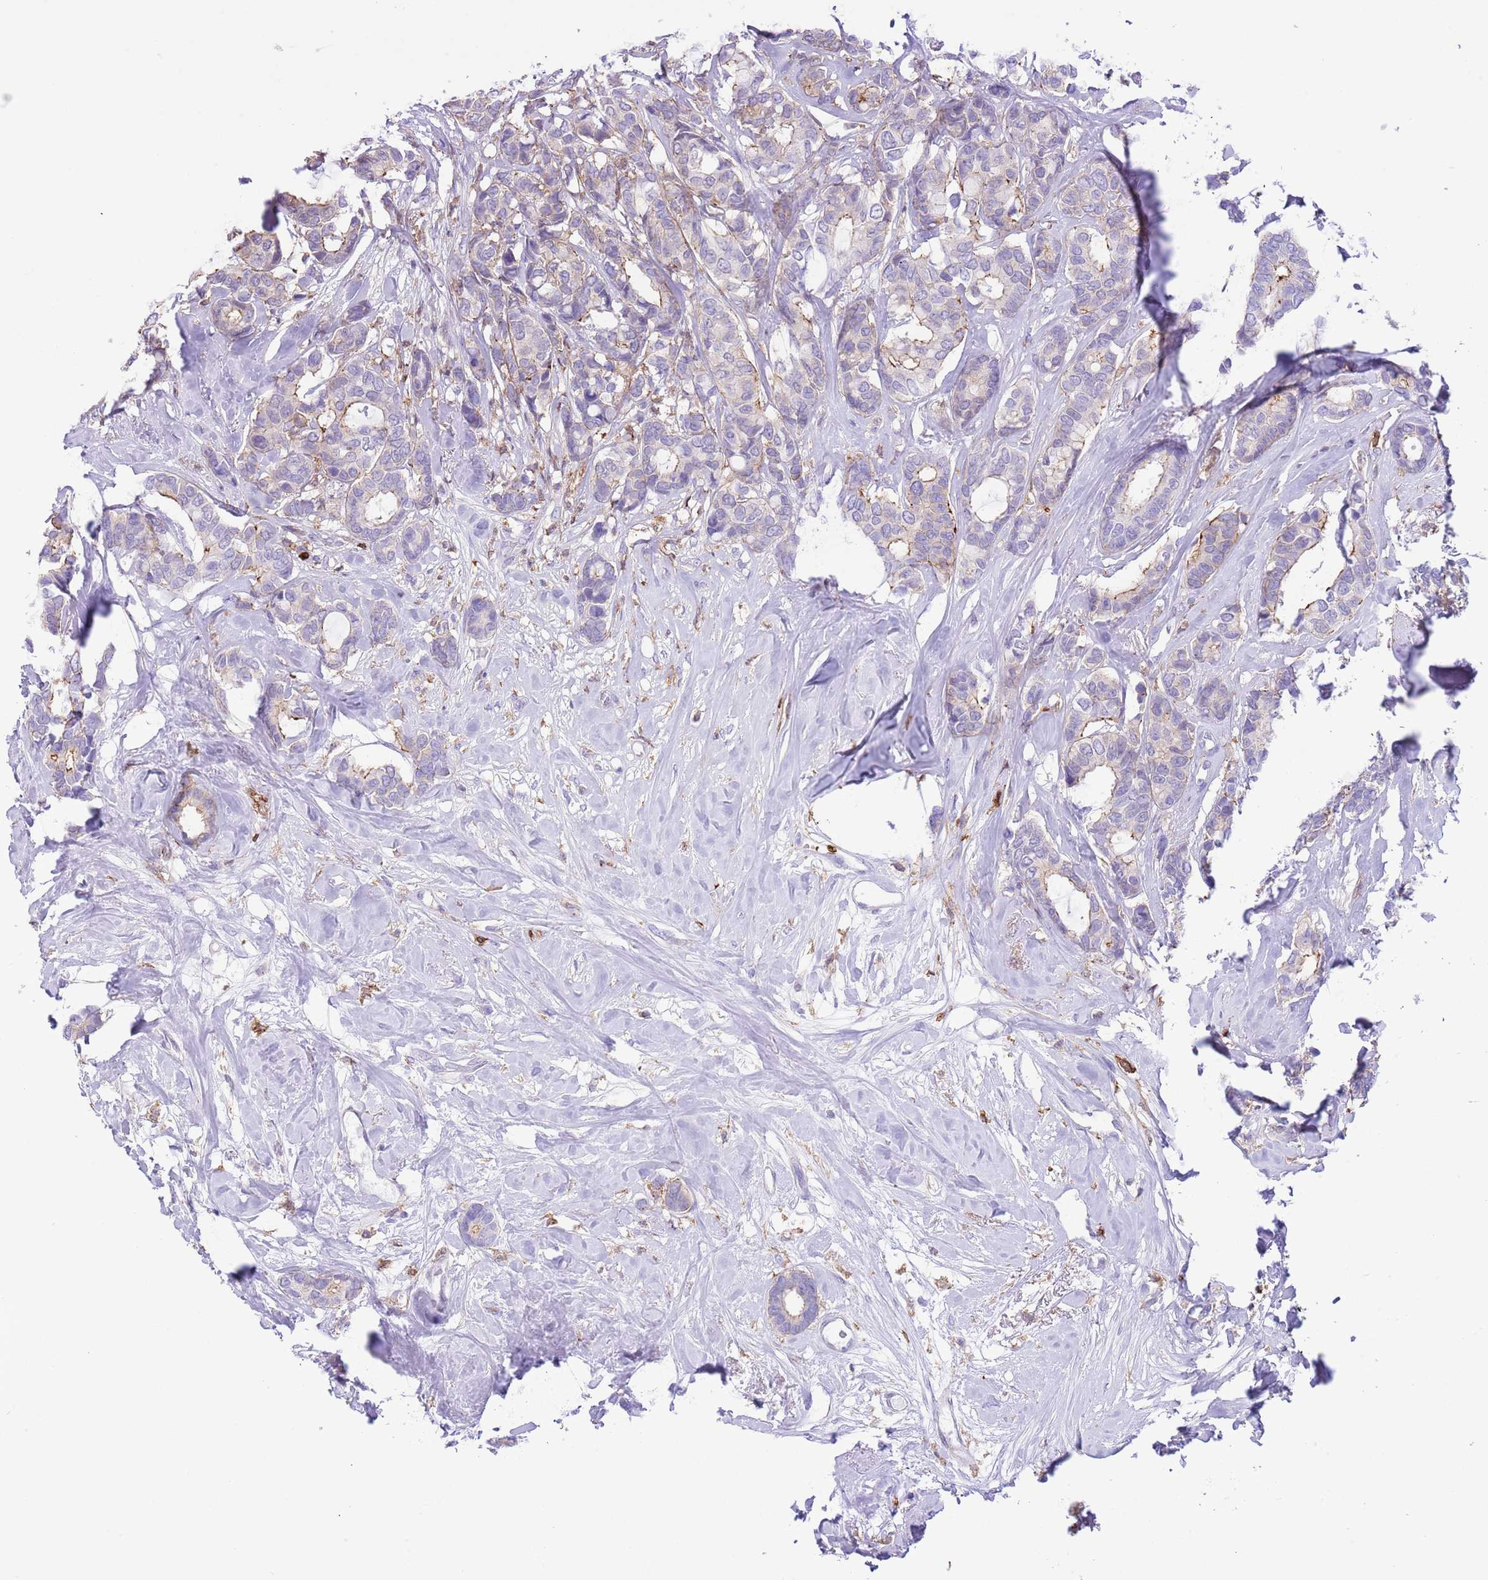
{"staining": {"intensity": "weak", "quantity": "25%-75%", "location": "cytoplasmic/membranous"}, "tissue": "breast cancer", "cell_type": "Tumor cells", "image_type": "cancer", "snomed": [{"axis": "morphology", "description": "Duct carcinoma"}, {"axis": "topography", "description": "Breast"}], "caption": "This image shows IHC staining of human breast cancer (invasive ductal carcinoma), with low weak cytoplasmic/membranous staining in approximately 25%-75% of tumor cells.", "gene": "EFHD2", "patient": {"sex": "female", "age": 87}}